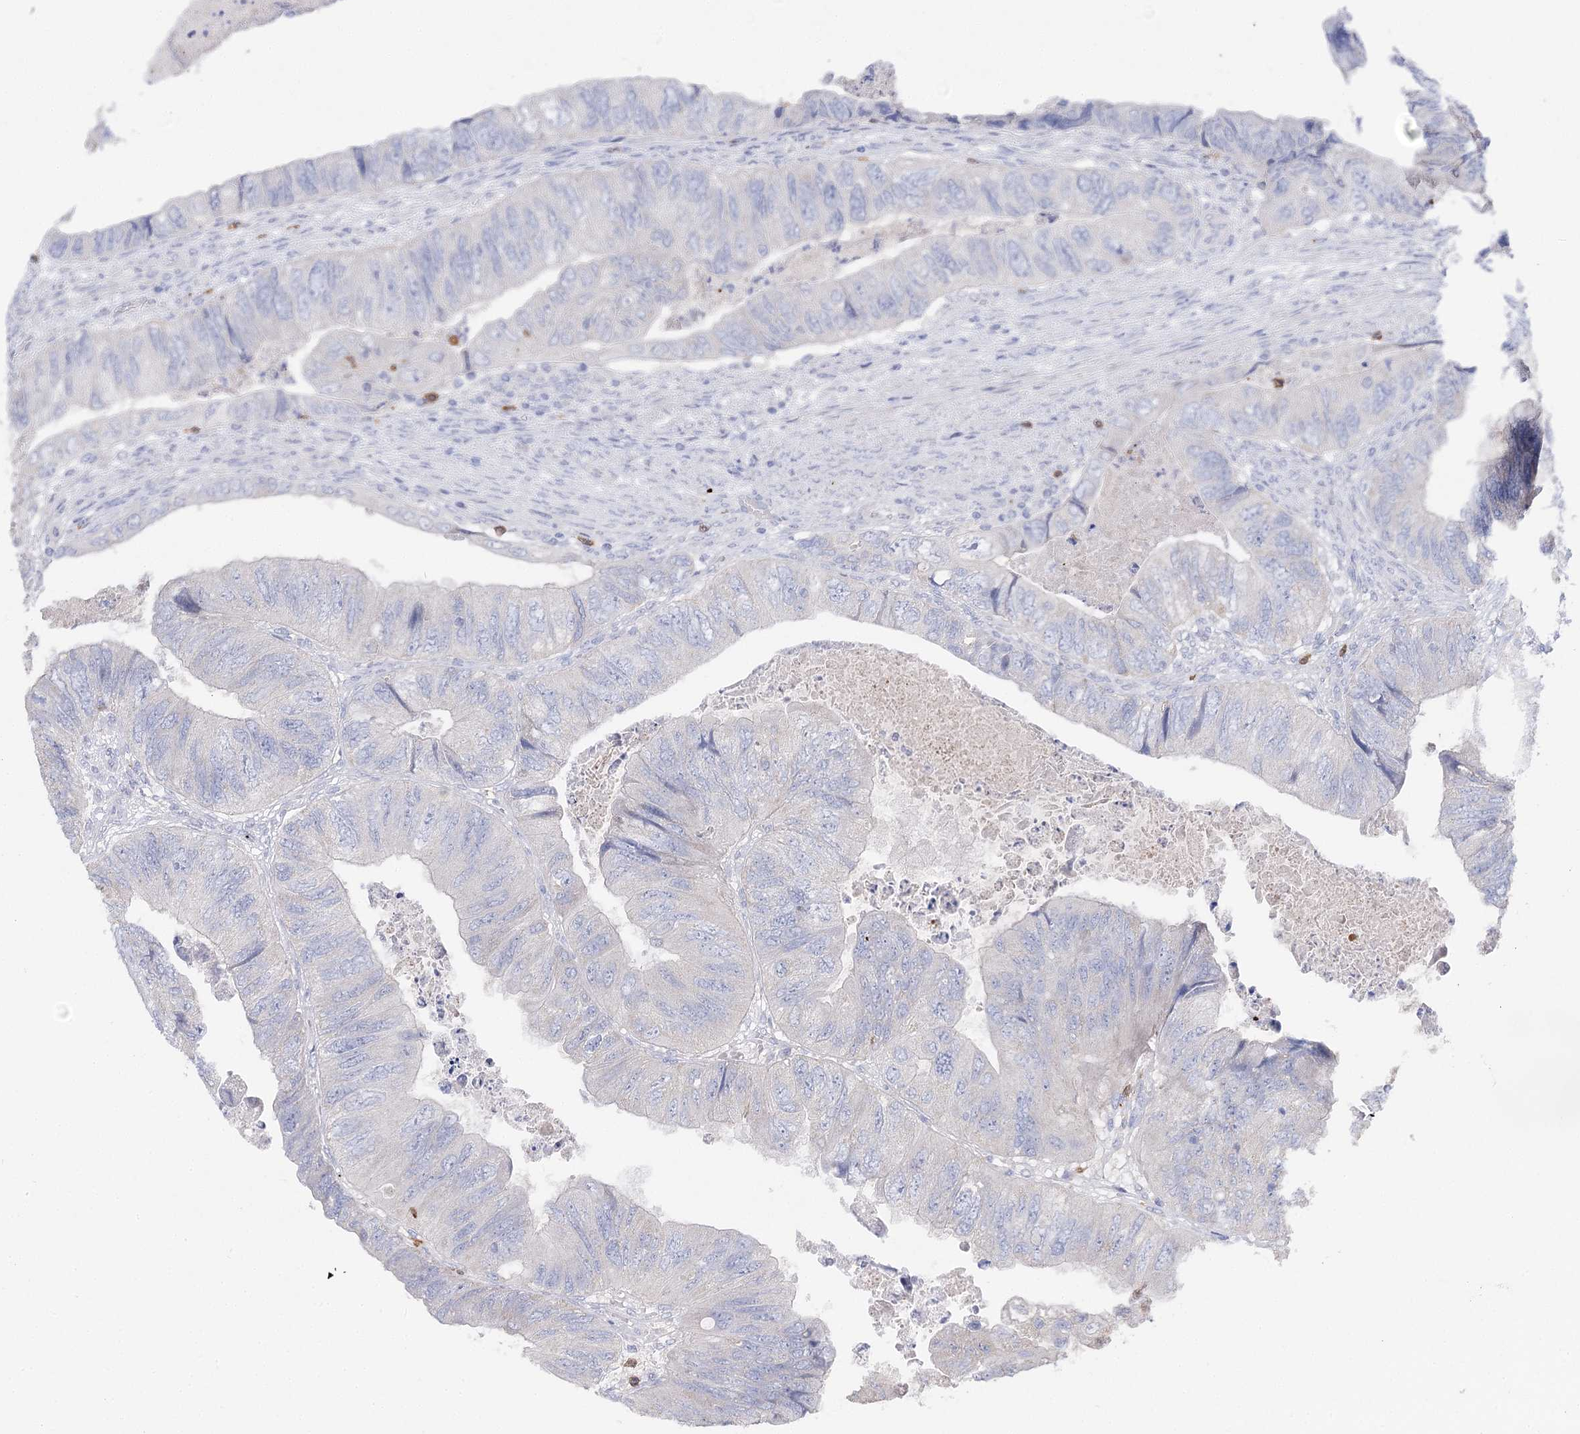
{"staining": {"intensity": "negative", "quantity": "none", "location": "none"}, "tissue": "colorectal cancer", "cell_type": "Tumor cells", "image_type": "cancer", "snomed": [{"axis": "morphology", "description": "Adenocarcinoma, NOS"}, {"axis": "topography", "description": "Rectum"}], "caption": "Immunohistochemical staining of colorectal adenocarcinoma reveals no significant staining in tumor cells. (Brightfield microscopy of DAB IHC at high magnification).", "gene": "NRAP", "patient": {"sex": "male", "age": 63}}